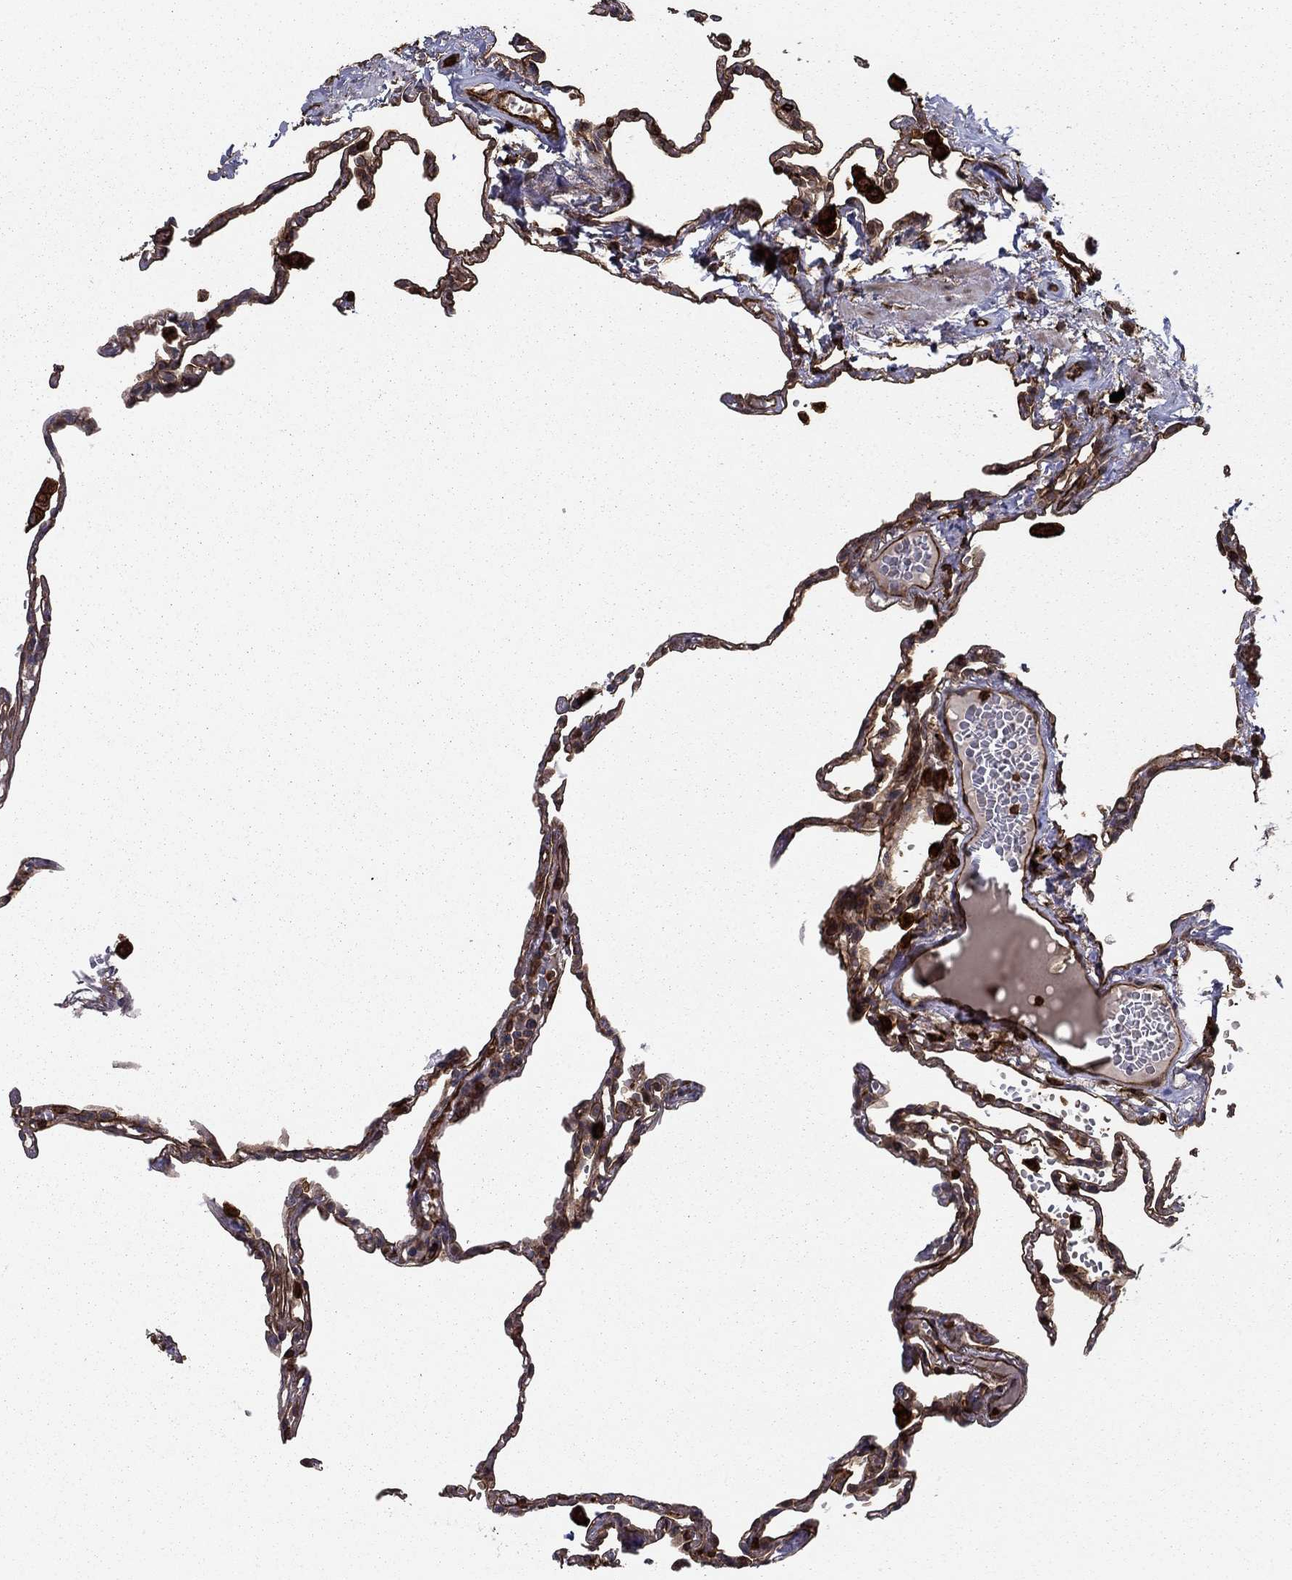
{"staining": {"intensity": "moderate", "quantity": "<25%", "location": "cytoplasmic/membranous"}, "tissue": "lung", "cell_type": "Alveolar cells", "image_type": "normal", "snomed": [{"axis": "morphology", "description": "Normal tissue, NOS"}, {"axis": "topography", "description": "Lung"}], "caption": "The micrograph reveals staining of benign lung, revealing moderate cytoplasmic/membranous protein expression (brown color) within alveolar cells.", "gene": "ADM", "patient": {"sex": "male", "age": 78}}